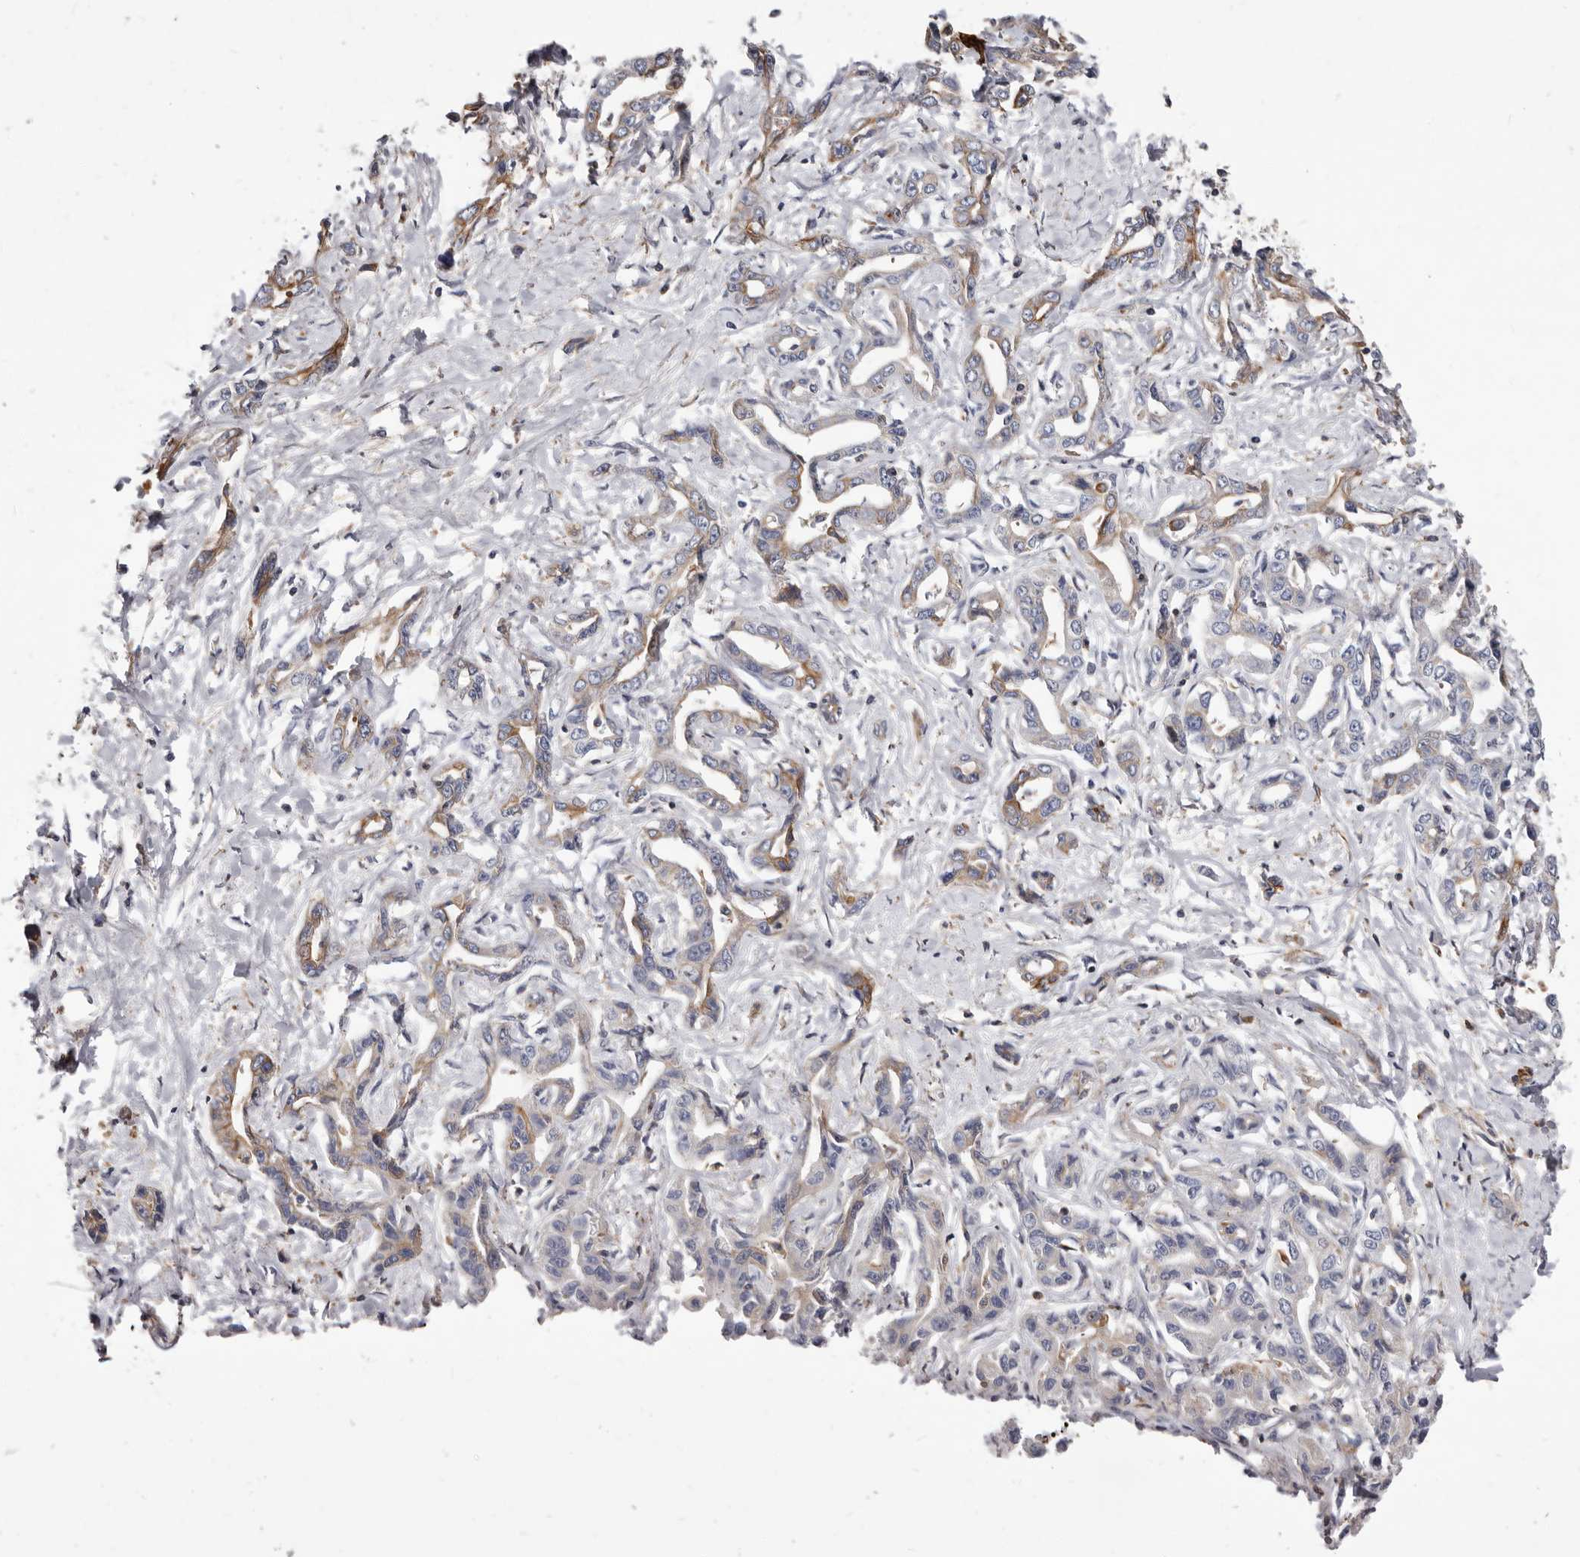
{"staining": {"intensity": "weak", "quantity": "<25%", "location": "cytoplasmic/membranous"}, "tissue": "liver cancer", "cell_type": "Tumor cells", "image_type": "cancer", "snomed": [{"axis": "morphology", "description": "Cholangiocarcinoma"}, {"axis": "topography", "description": "Liver"}], "caption": "This histopathology image is of liver cancer stained with immunohistochemistry (IHC) to label a protein in brown with the nuclei are counter-stained blue. There is no expression in tumor cells. (DAB (3,3'-diaminobenzidine) immunohistochemistry (IHC), high magnification).", "gene": "NIBAN1", "patient": {"sex": "male", "age": 59}}